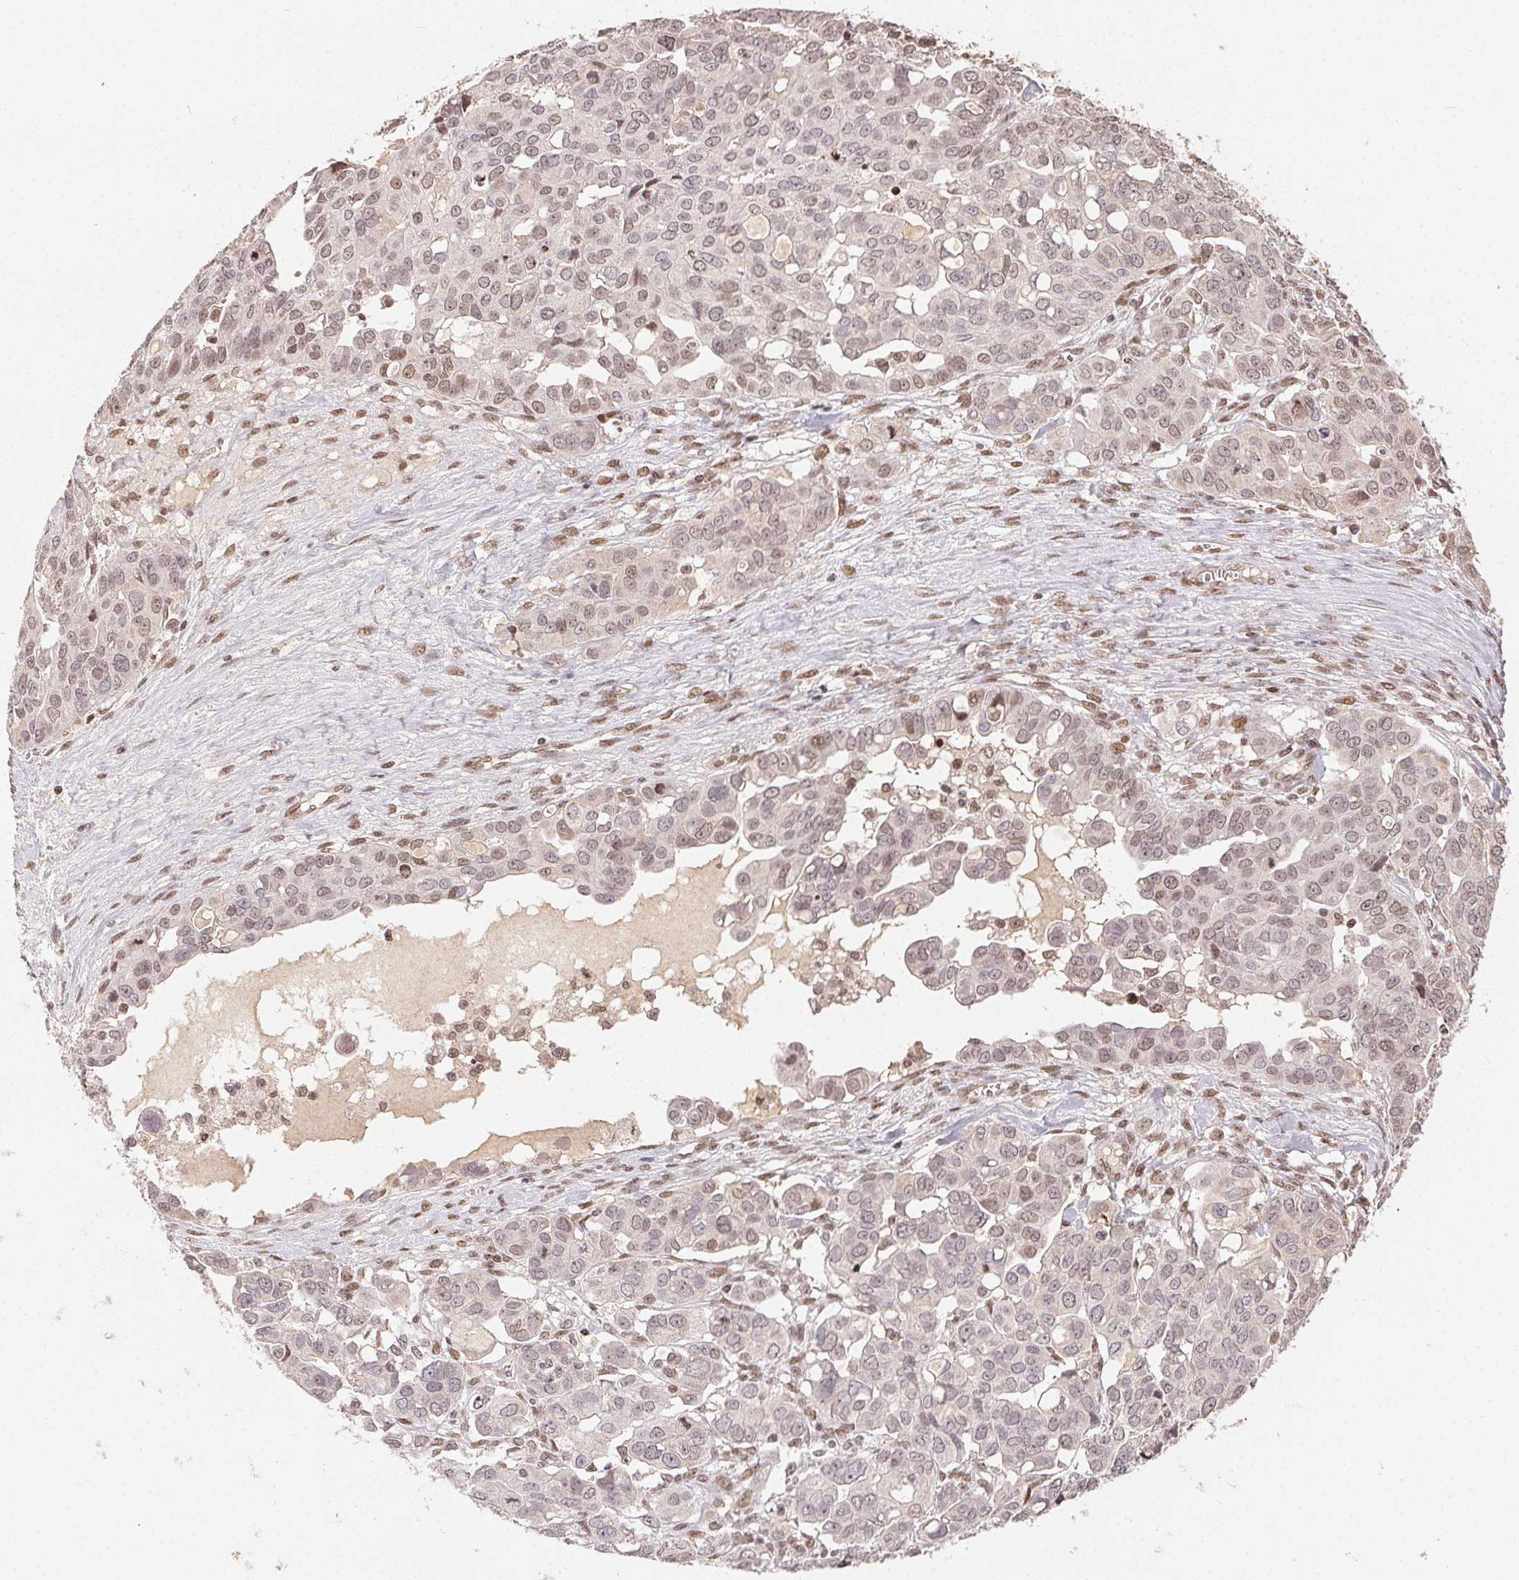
{"staining": {"intensity": "weak", "quantity": "25%-75%", "location": "nuclear"}, "tissue": "ovarian cancer", "cell_type": "Tumor cells", "image_type": "cancer", "snomed": [{"axis": "morphology", "description": "Carcinoma, endometroid"}, {"axis": "topography", "description": "Ovary"}], "caption": "Endometroid carcinoma (ovarian) was stained to show a protein in brown. There is low levels of weak nuclear positivity in about 25%-75% of tumor cells.", "gene": "MAPKAPK2", "patient": {"sex": "female", "age": 78}}